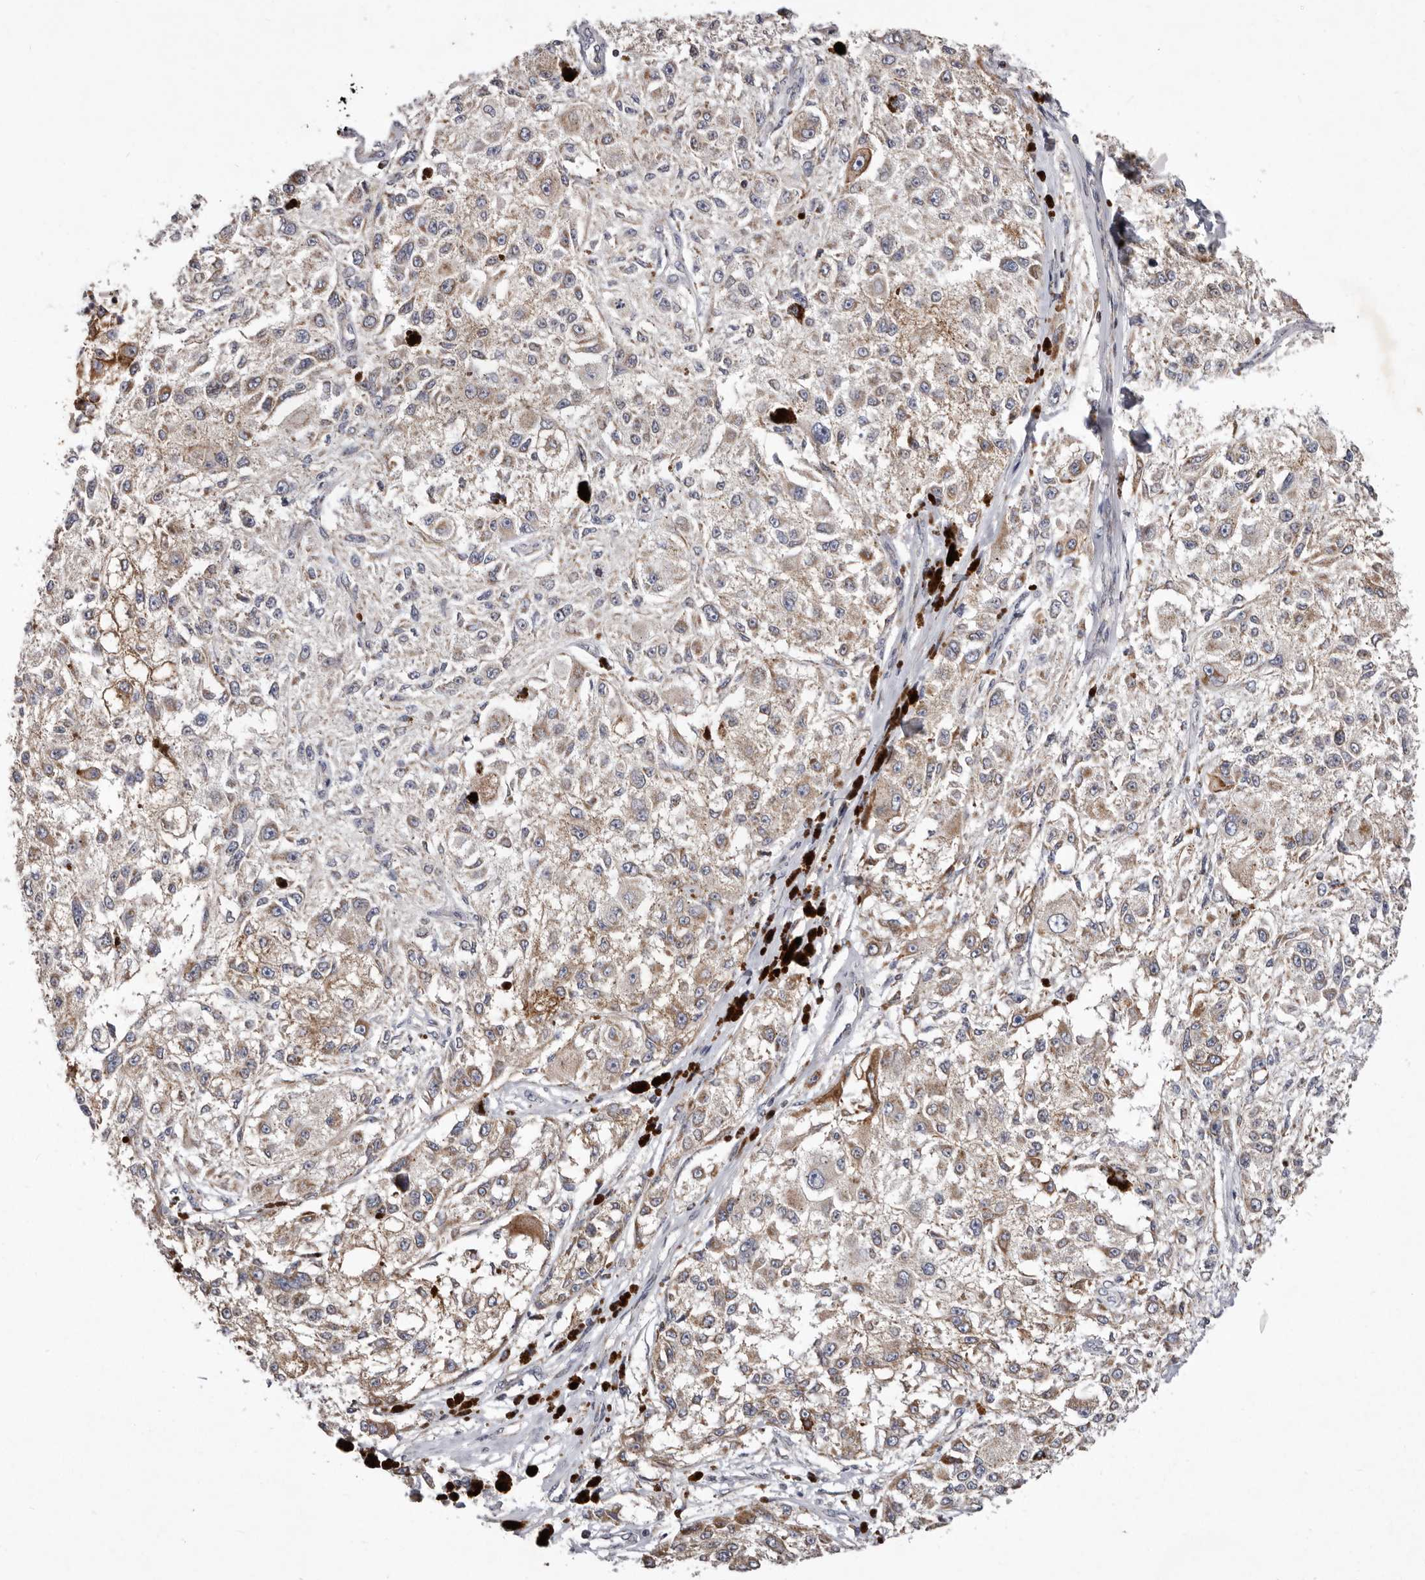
{"staining": {"intensity": "weak", "quantity": ">75%", "location": "cytoplasmic/membranous"}, "tissue": "melanoma", "cell_type": "Tumor cells", "image_type": "cancer", "snomed": [{"axis": "morphology", "description": "Necrosis, NOS"}, {"axis": "morphology", "description": "Malignant melanoma, NOS"}, {"axis": "topography", "description": "Skin"}], "caption": "Immunohistochemistry (IHC) (DAB) staining of malignant melanoma exhibits weak cytoplasmic/membranous protein positivity in about >75% of tumor cells.", "gene": "TIMM17B", "patient": {"sex": "female", "age": 87}}